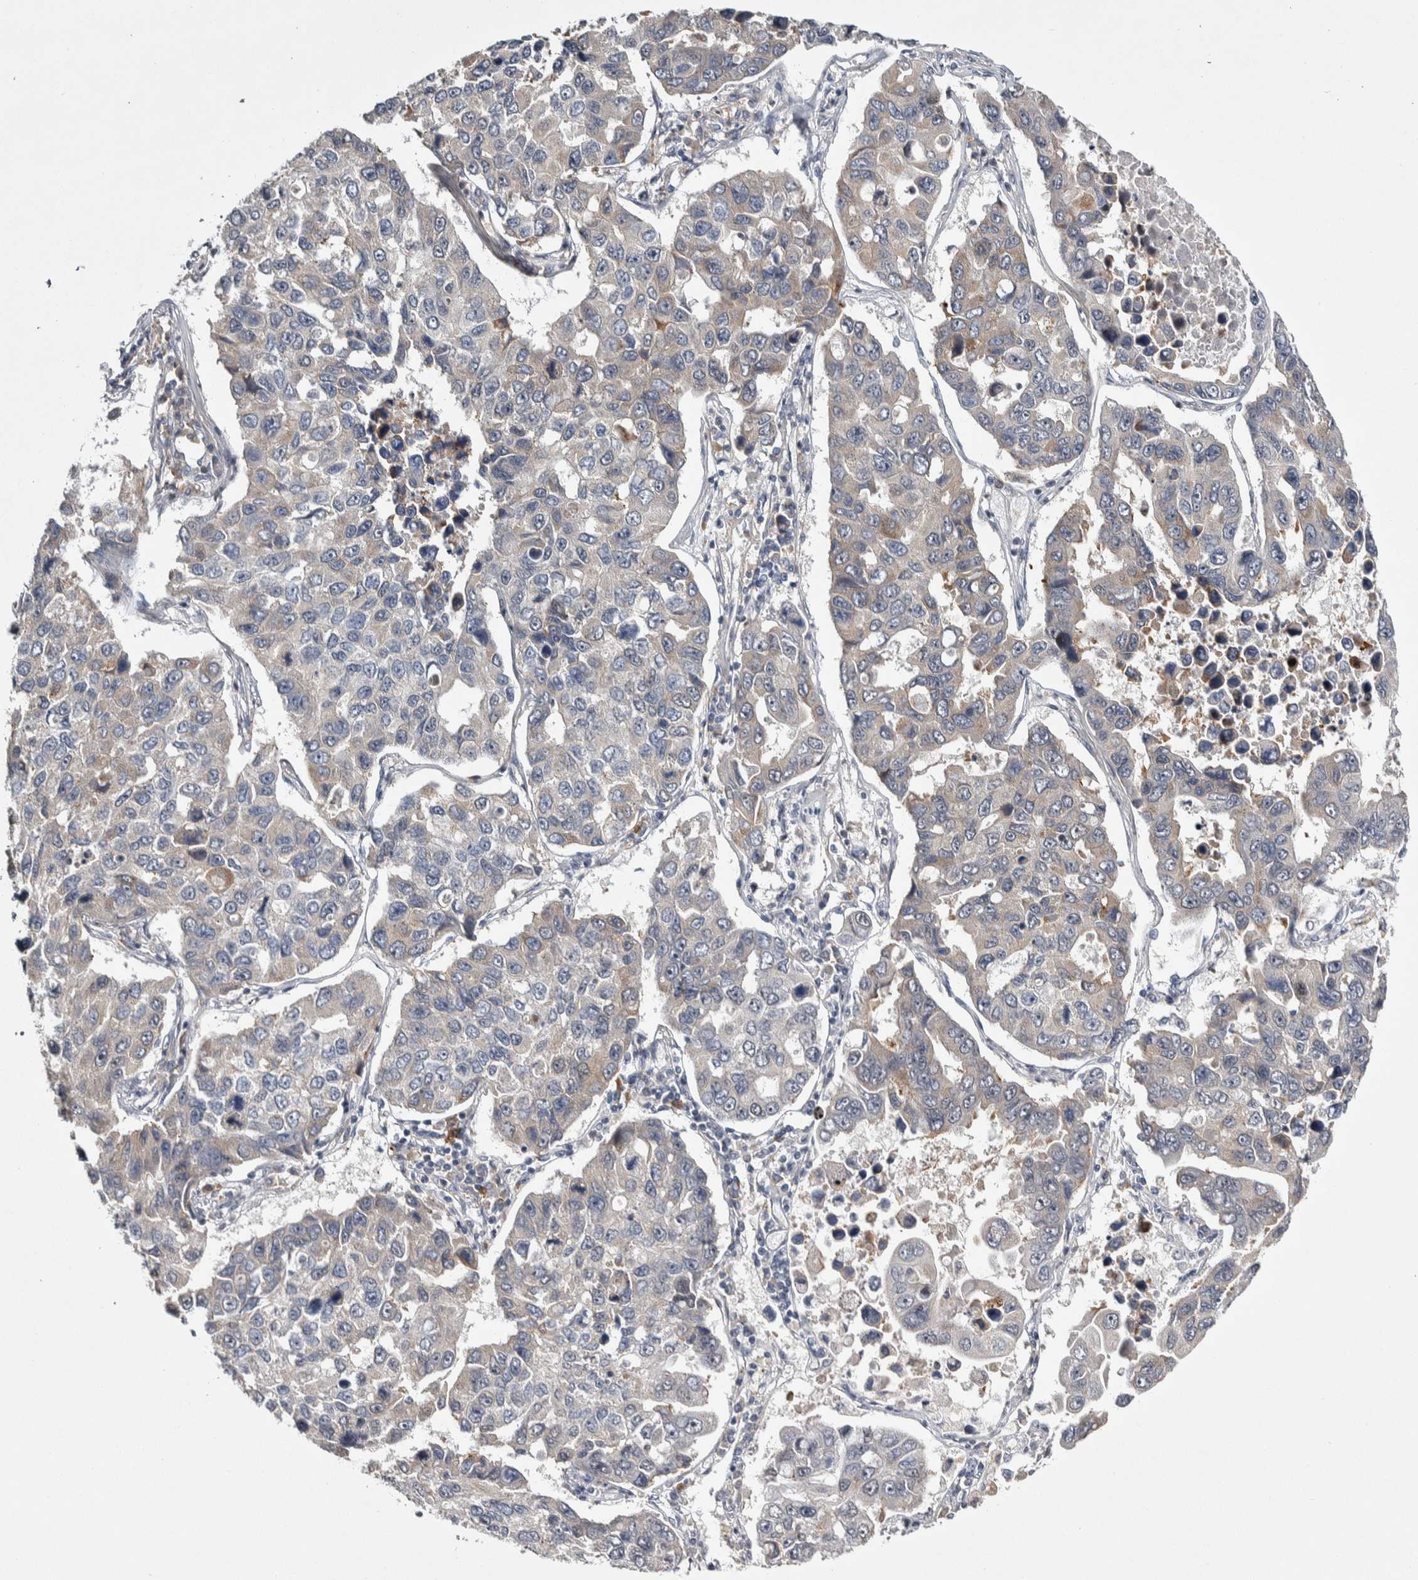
{"staining": {"intensity": "weak", "quantity": "25%-75%", "location": "cytoplasmic/membranous"}, "tissue": "lung cancer", "cell_type": "Tumor cells", "image_type": "cancer", "snomed": [{"axis": "morphology", "description": "Adenocarcinoma, NOS"}, {"axis": "topography", "description": "Lung"}], "caption": "Immunohistochemical staining of adenocarcinoma (lung) exhibits low levels of weak cytoplasmic/membranous protein expression in approximately 25%-75% of tumor cells. Using DAB (3,3'-diaminobenzidine) (brown) and hematoxylin (blue) stains, captured at high magnification using brightfield microscopy.", "gene": "ASPN", "patient": {"sex": "male", "age": 64}}